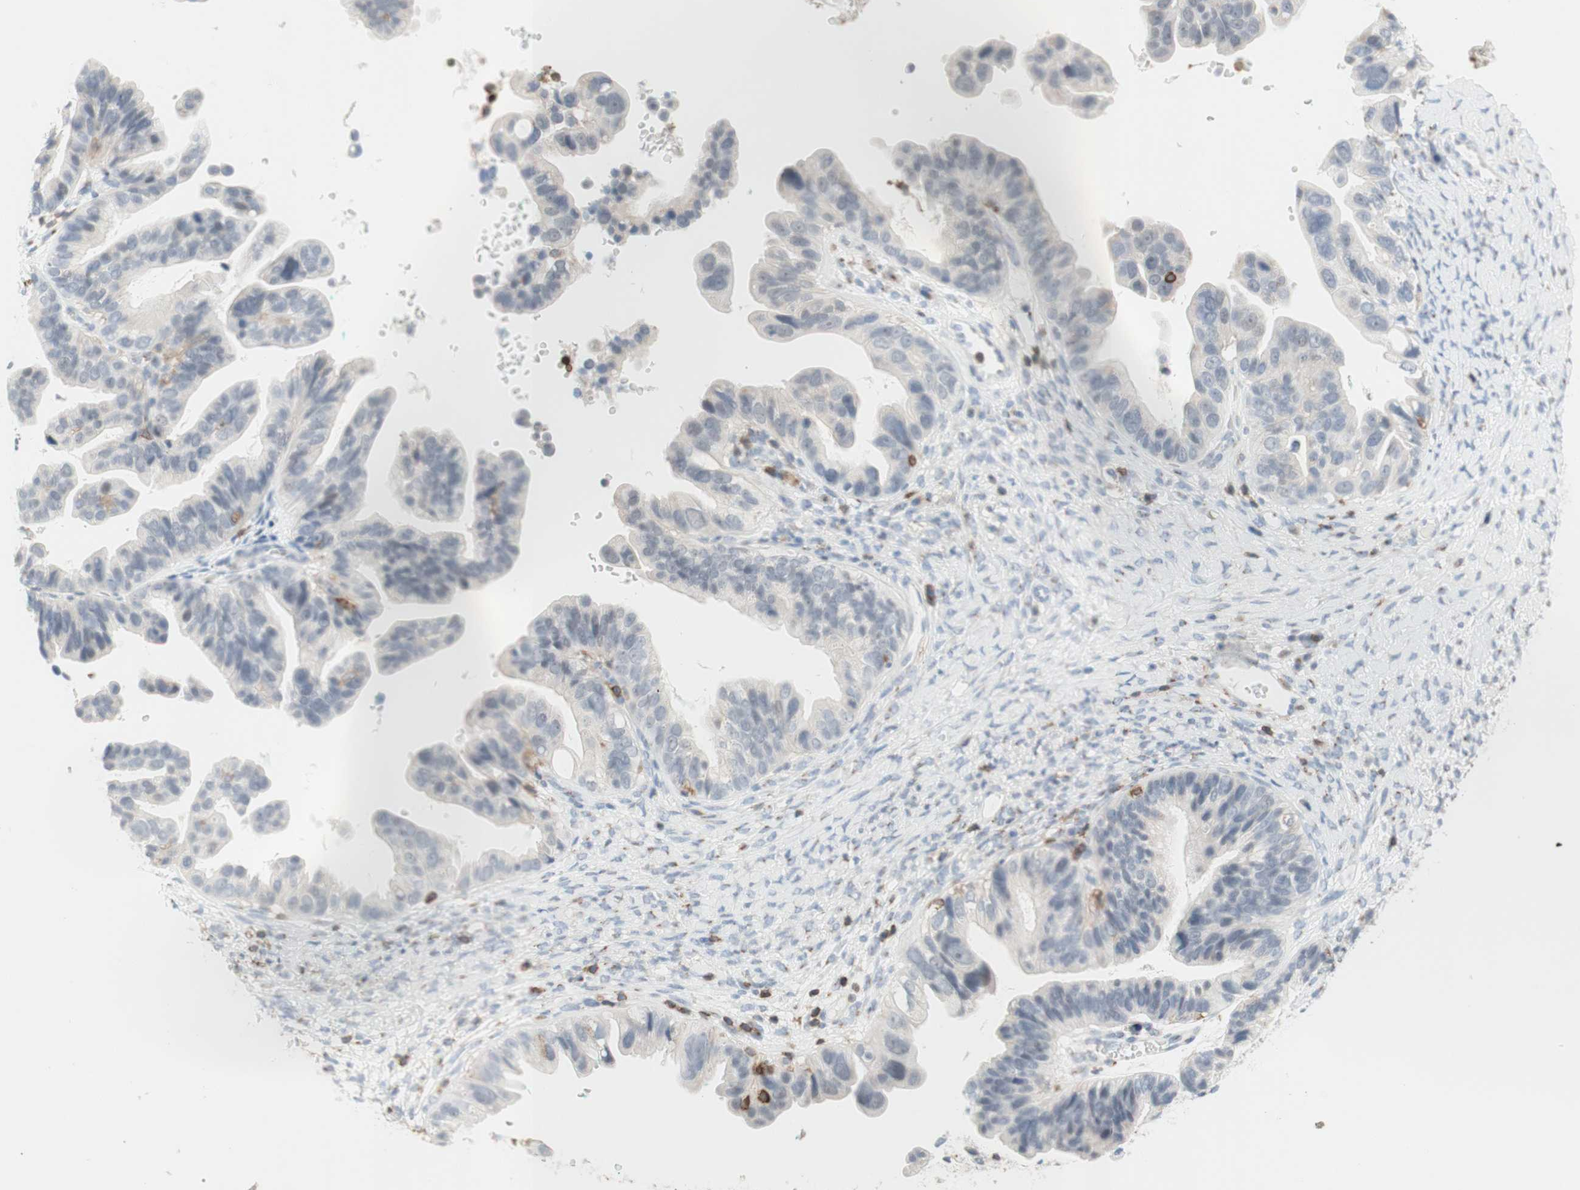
{"staining": {"intensity": "negative", "quantity": "none", "location": "none"}, "tissue": "ovarian cancer", "cell_type": "Tumor cells", "image_type": "cancer", "snomed": [{"axis": "morphology", "description": "Cystadenocarcinoma, serous, NOS"}, {"axis": "topography", "description": "Ovary"}], "caption": "Protein analysis of ovarian serous cystadenocarcinoma reveals no significant expression in tumor cells.", "gene": "SPINK6", "patient": {"sex": "female", "age": 56}}